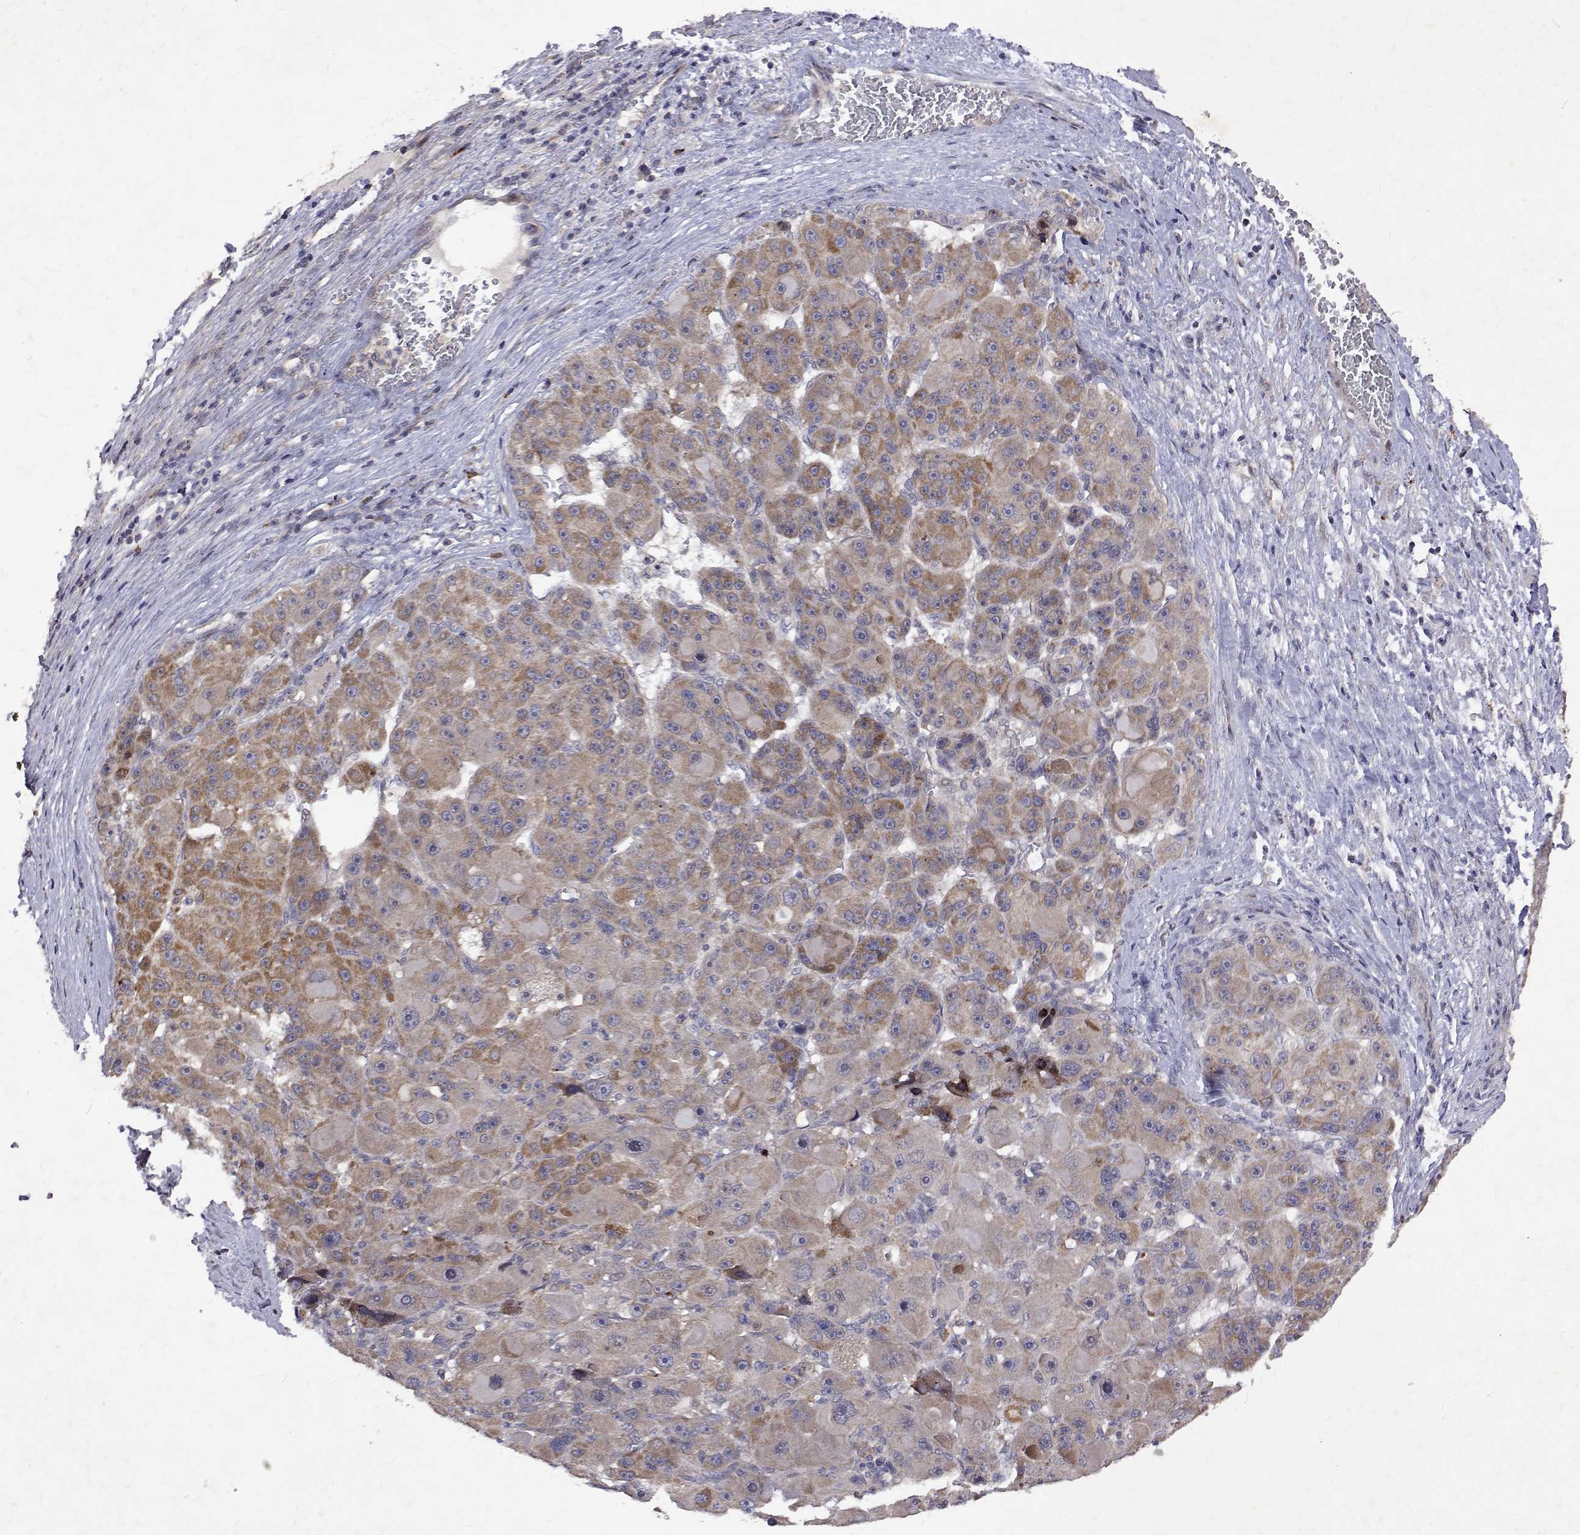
{"staining": {"intensity": "moderate", "quantity": "<25%", "location": "cytoplasmic/membranous"}, "tissue": "liver cancer", "cell_type": "Tumor cells", "image_type": "cancer", "snomed": [{"axis": "morphology", "description": "Carcinoma, Hepatocellular, NOS"}, {"axis": "topography", "description": "Liver"}], "caption": "Liver hepatocellular carcinoma stained with a brown dye reveals moderate cytoplasmic/membranous positive staining in about <25% of tumor cells.", "gene": "ALKBH8", "patient": {"sex": "male", "age": 76}}